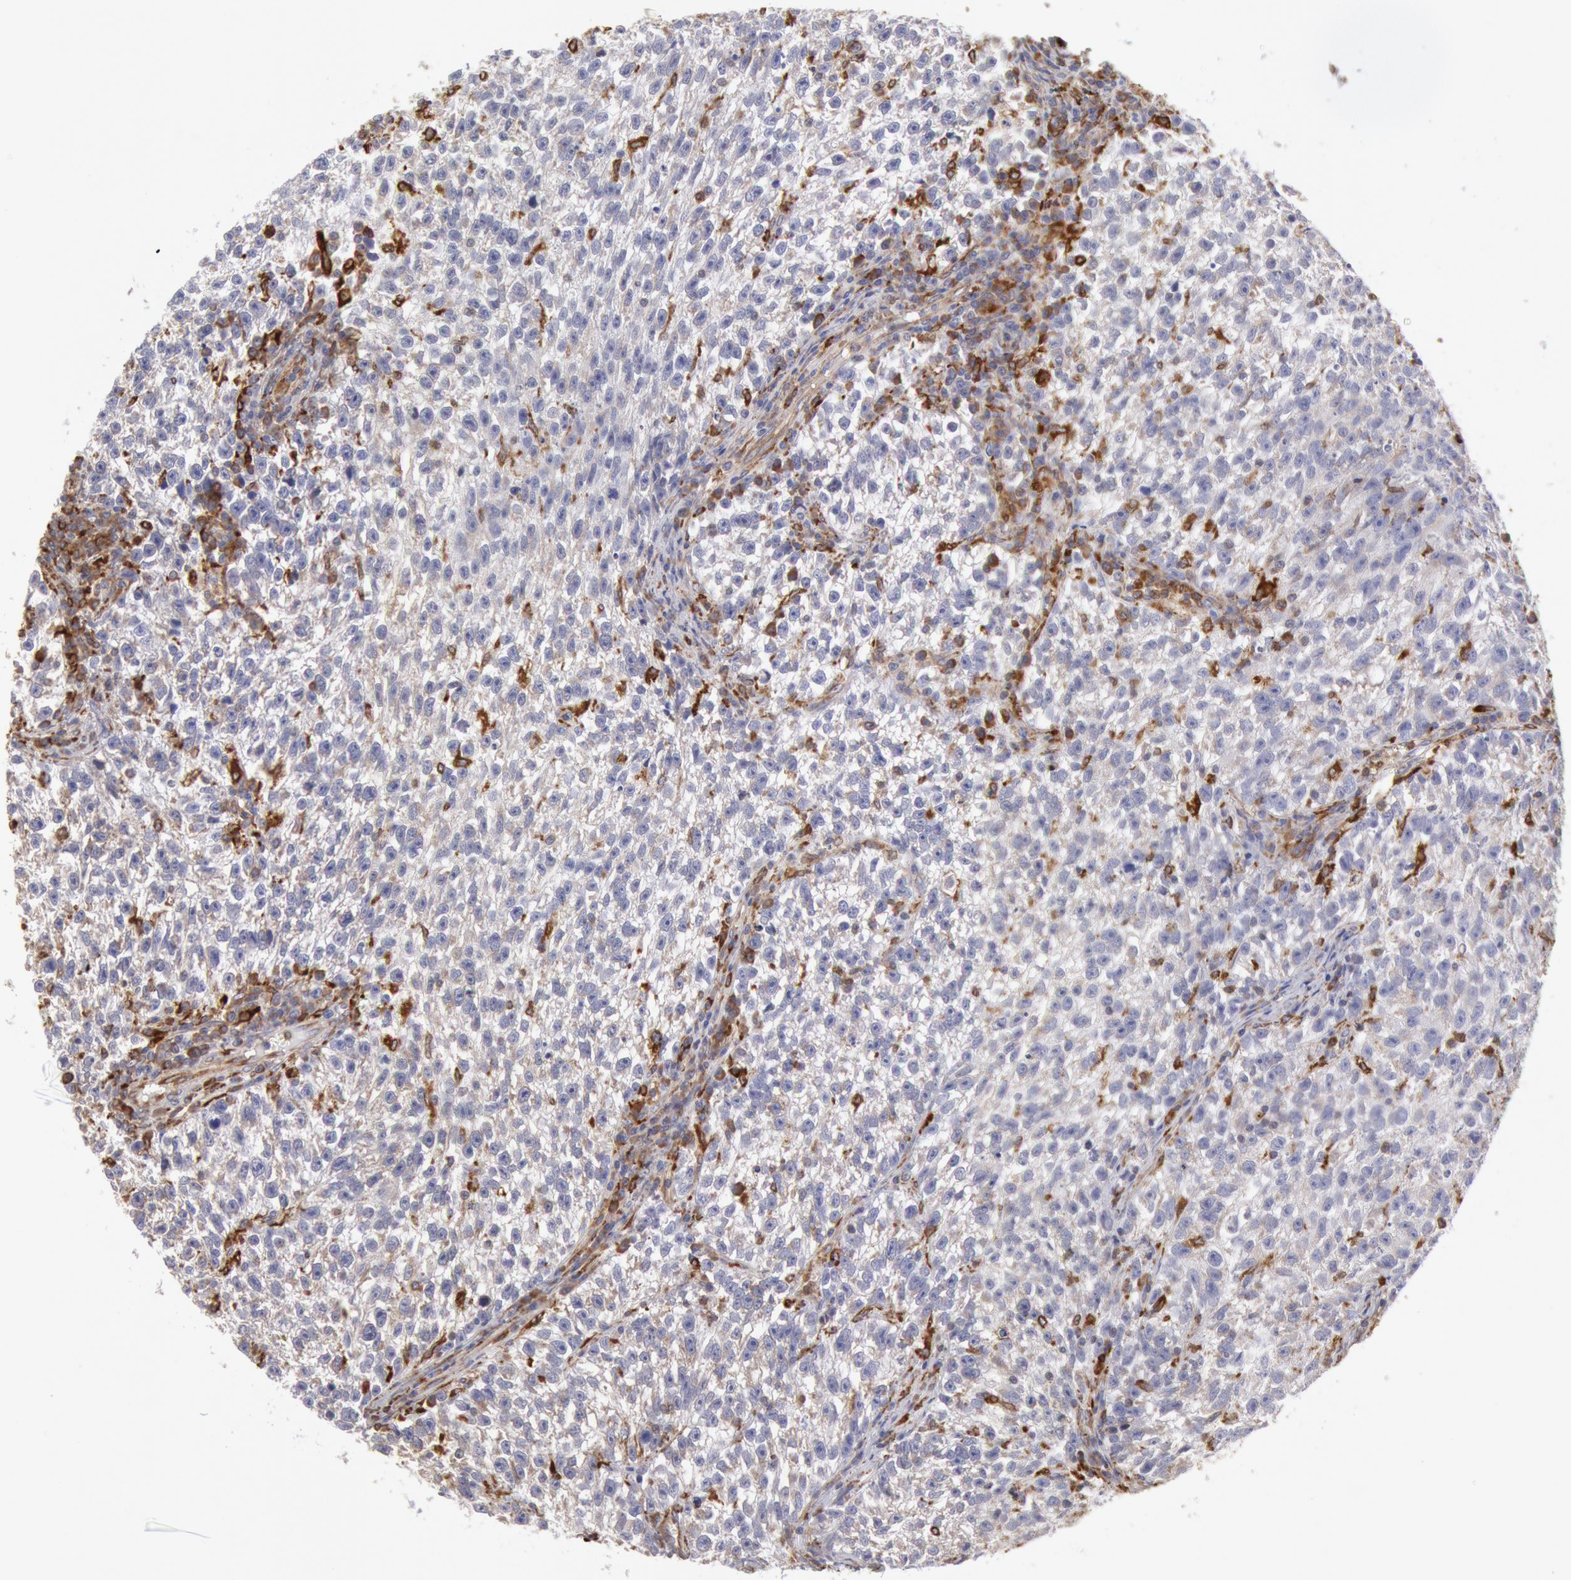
{"staining": {"intensity": "negative", "quantity": "none", "location": "none"}, "tissue": "testis cancer", "cell_type": "Tumor cells", "image_type": "cancer", "snomed": [{"axis": "morphology", "description": "Seminoma, NOS"}, {"axis": "topography", "description": "Testis"}], "caption": "A high-resolution photomicrograph shows immunohistochemistry (IHC) staining of testis cancer (seminoma), which exhibits no significant positivity in tumor cells.", "gene": "ERP44", "patient": {"sex": "male", "age": 38}}